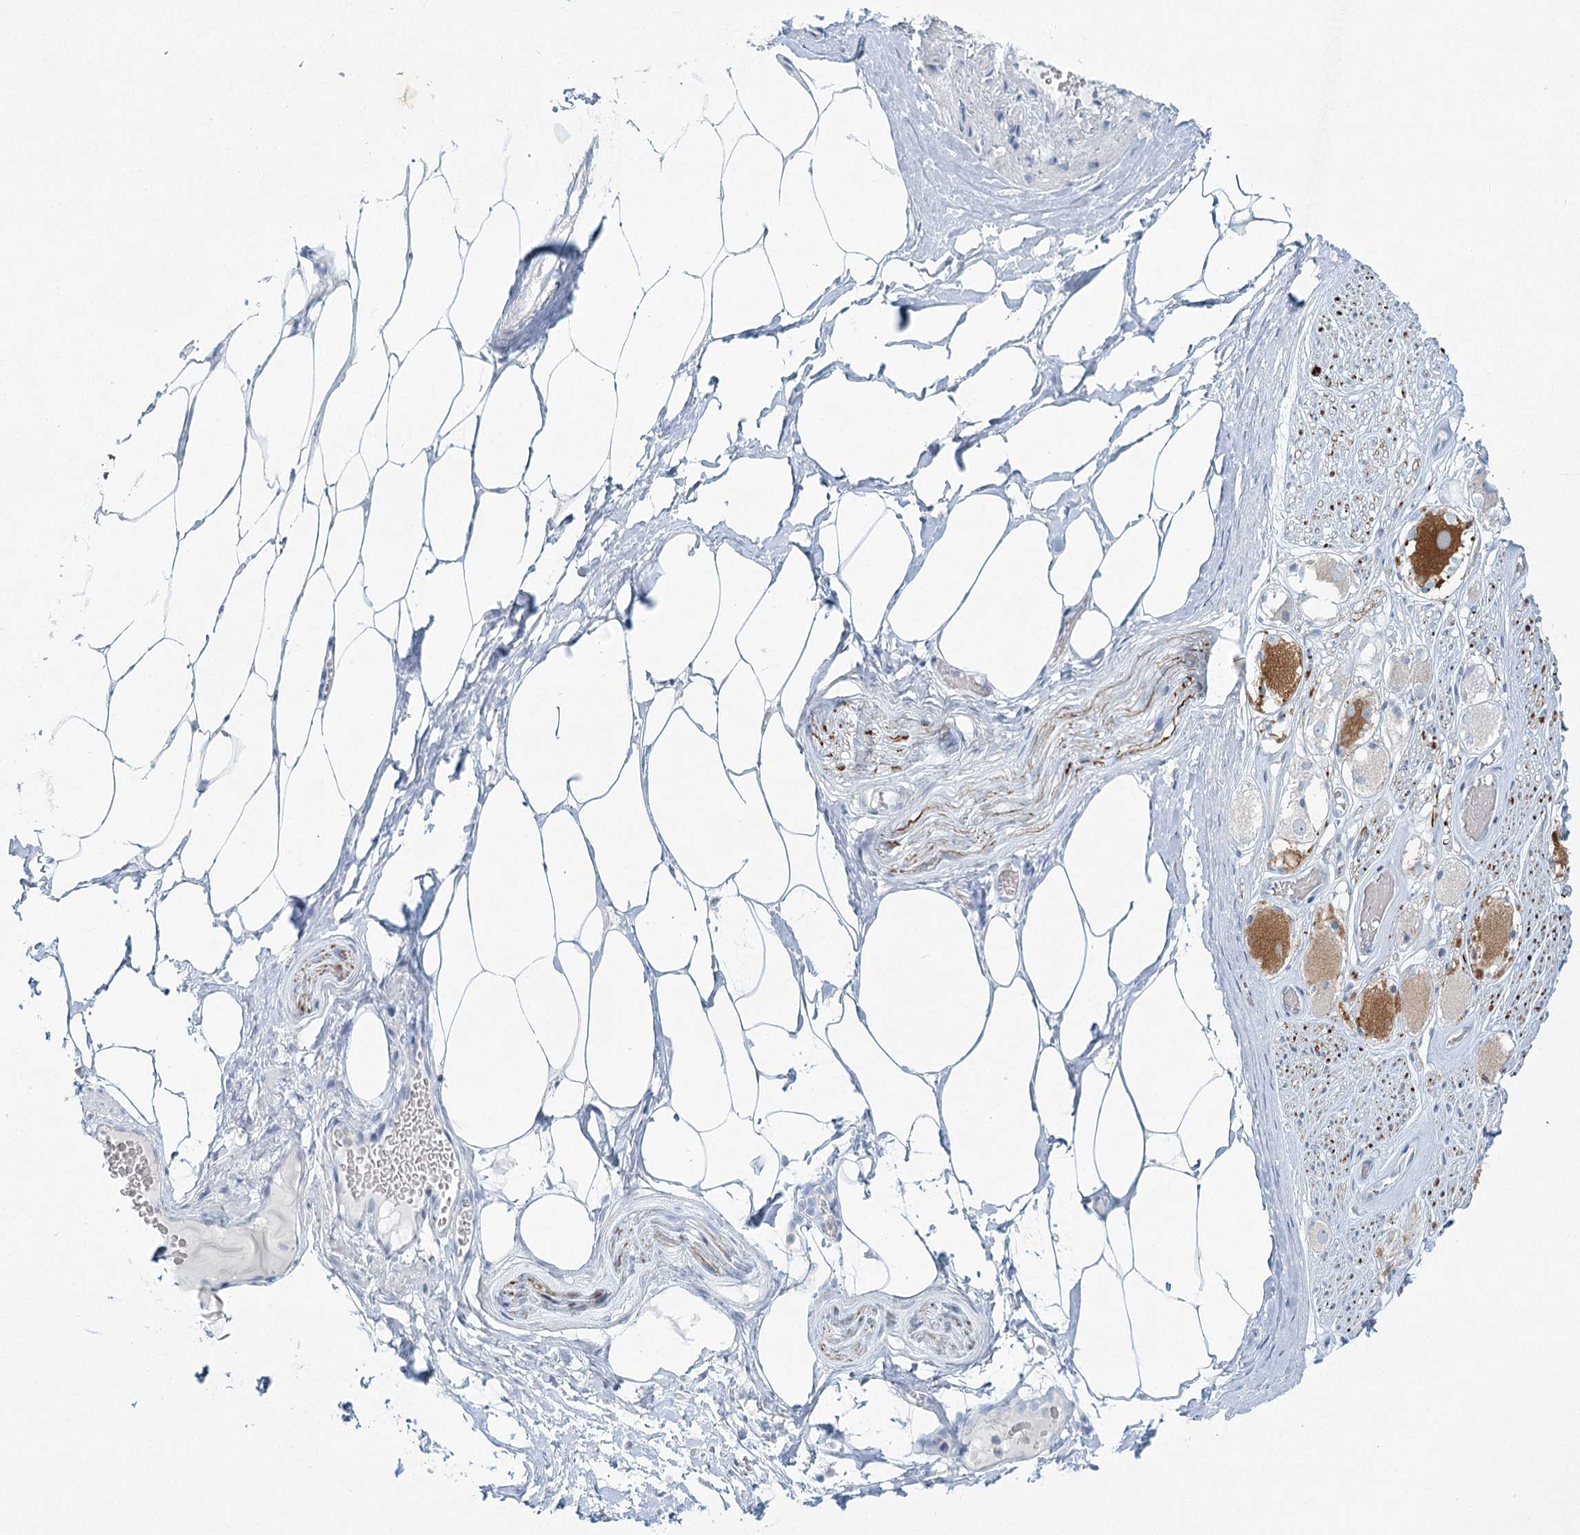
{"staining": {"intensity": "negative", "quantity": "none", "location": "none"}, "tissue": "adipose tissue", "cell_type": "Adipocytes", "image_type": "normal", "snomed": [{"axis": "morphology", "description": "Normal tissue, NOS"}, {"axis": "morphology", "description": "Adenocarcinoma, Low grade"}, {"axis": "topography", "description": "Prostate"}, {"axis": "topography", "description": "Peripheral nerve tissue"}], "caption": "Protein analysis of unremarkable adipose tissue displays no significant positivity in adipocytes. The staining was performed using DAB (3,3'-diaminobenzidine) to visualize the protein expression in brown, while the nuclei were stained in blue with hematoxylin (Magnification: 20x).", "gene": "LRP2BP", "patient": {"sex": "male", "age": 63}}